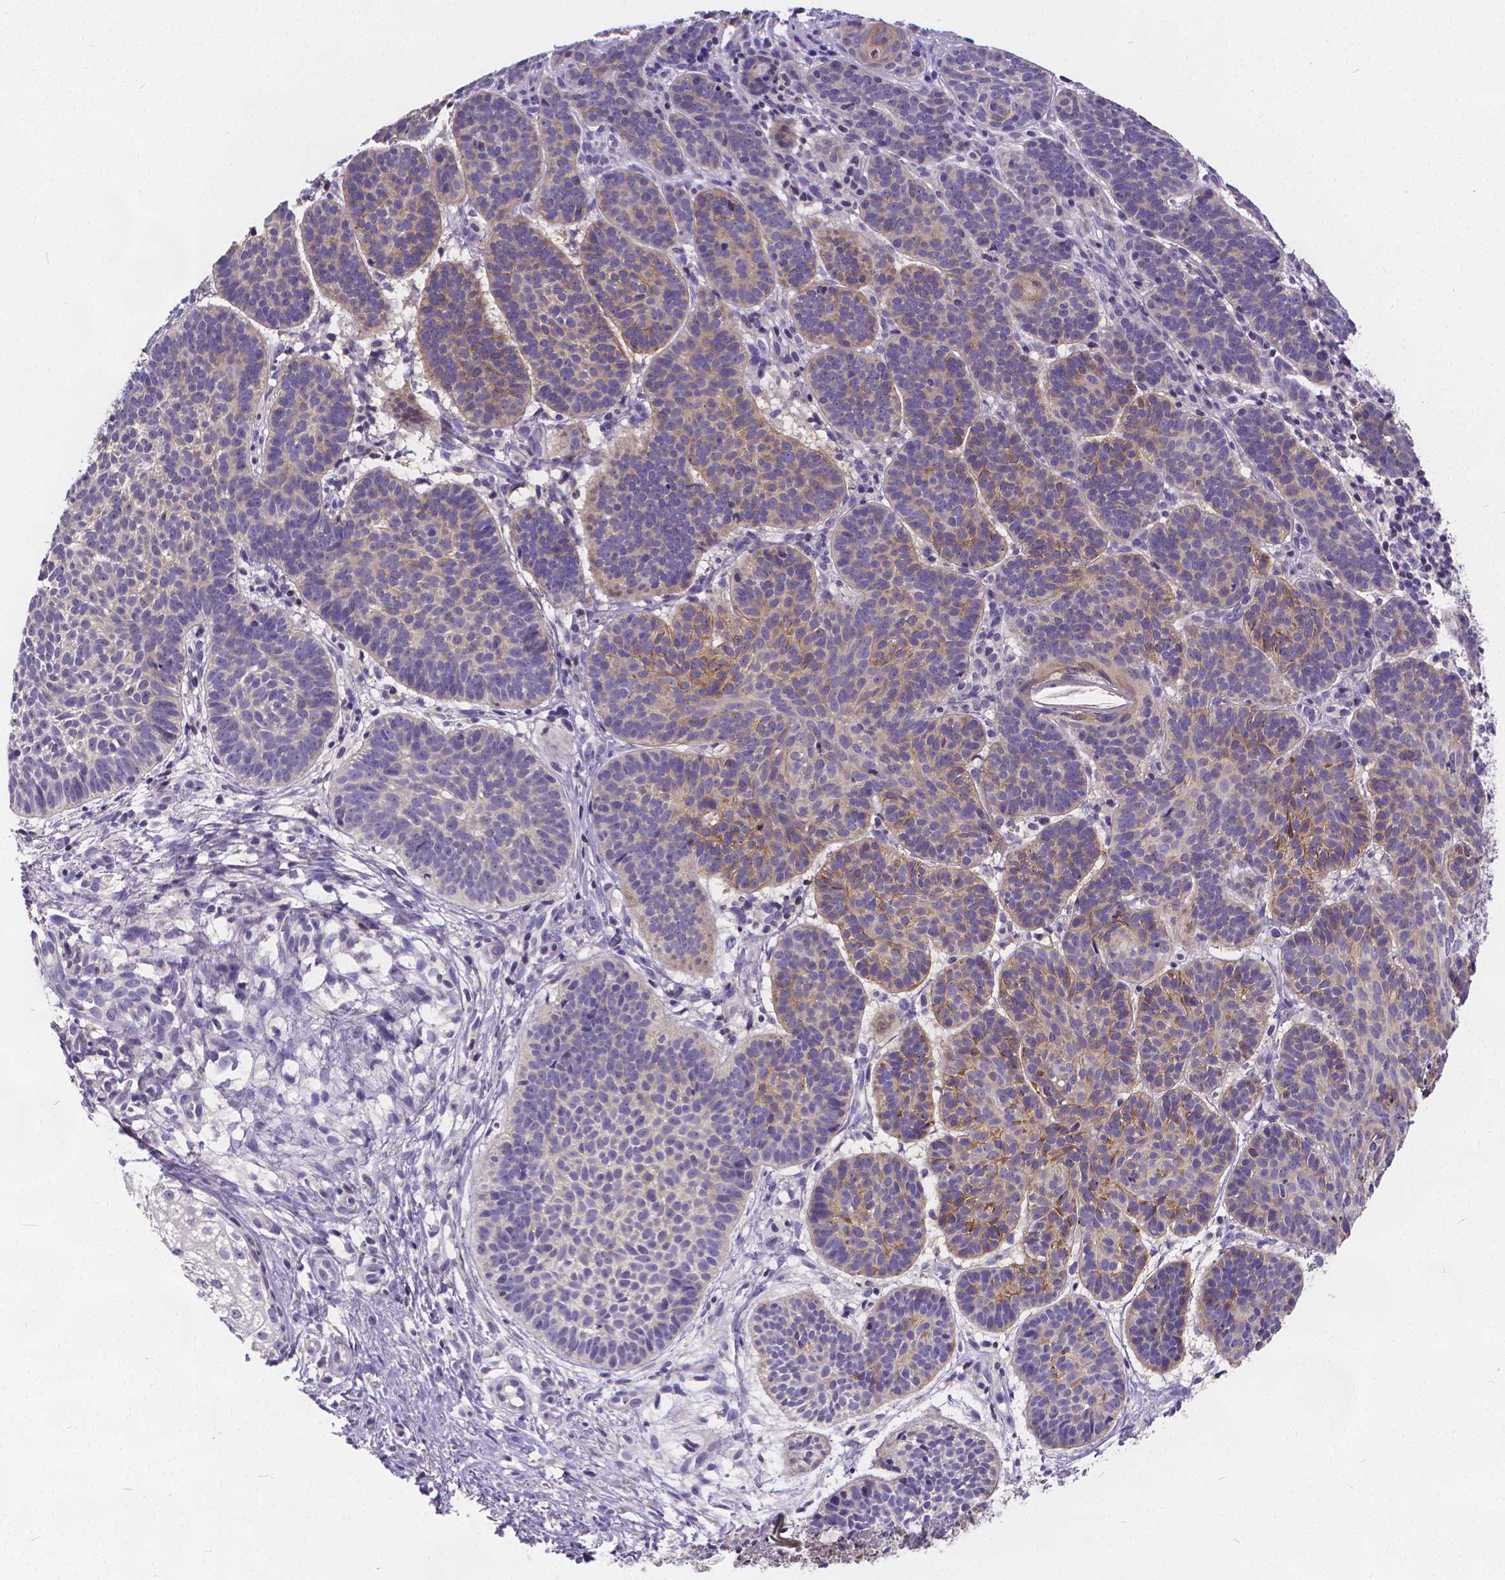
{"staining": {"intensity": "moderate", "quantity": "<25%", "location": "cytoplasmic/membranous"}, "tissue": "skin cancer", "cell_type": "Tumor cells", "image_type": "cancer", "snomed": [{"axis": "morphology", "description": "Basal cell carcinoma"}, {"axis": "topography", "description": "Skin"}], "caption": "Protein analysis of skin cancer tissue displays moderate cytoplasmic/membranous positivity in approximately <25% of tumor cells. Nuclei are stained in blue.", "gene": "GLRB", "patient": {"sex": "male", "age": 72}}